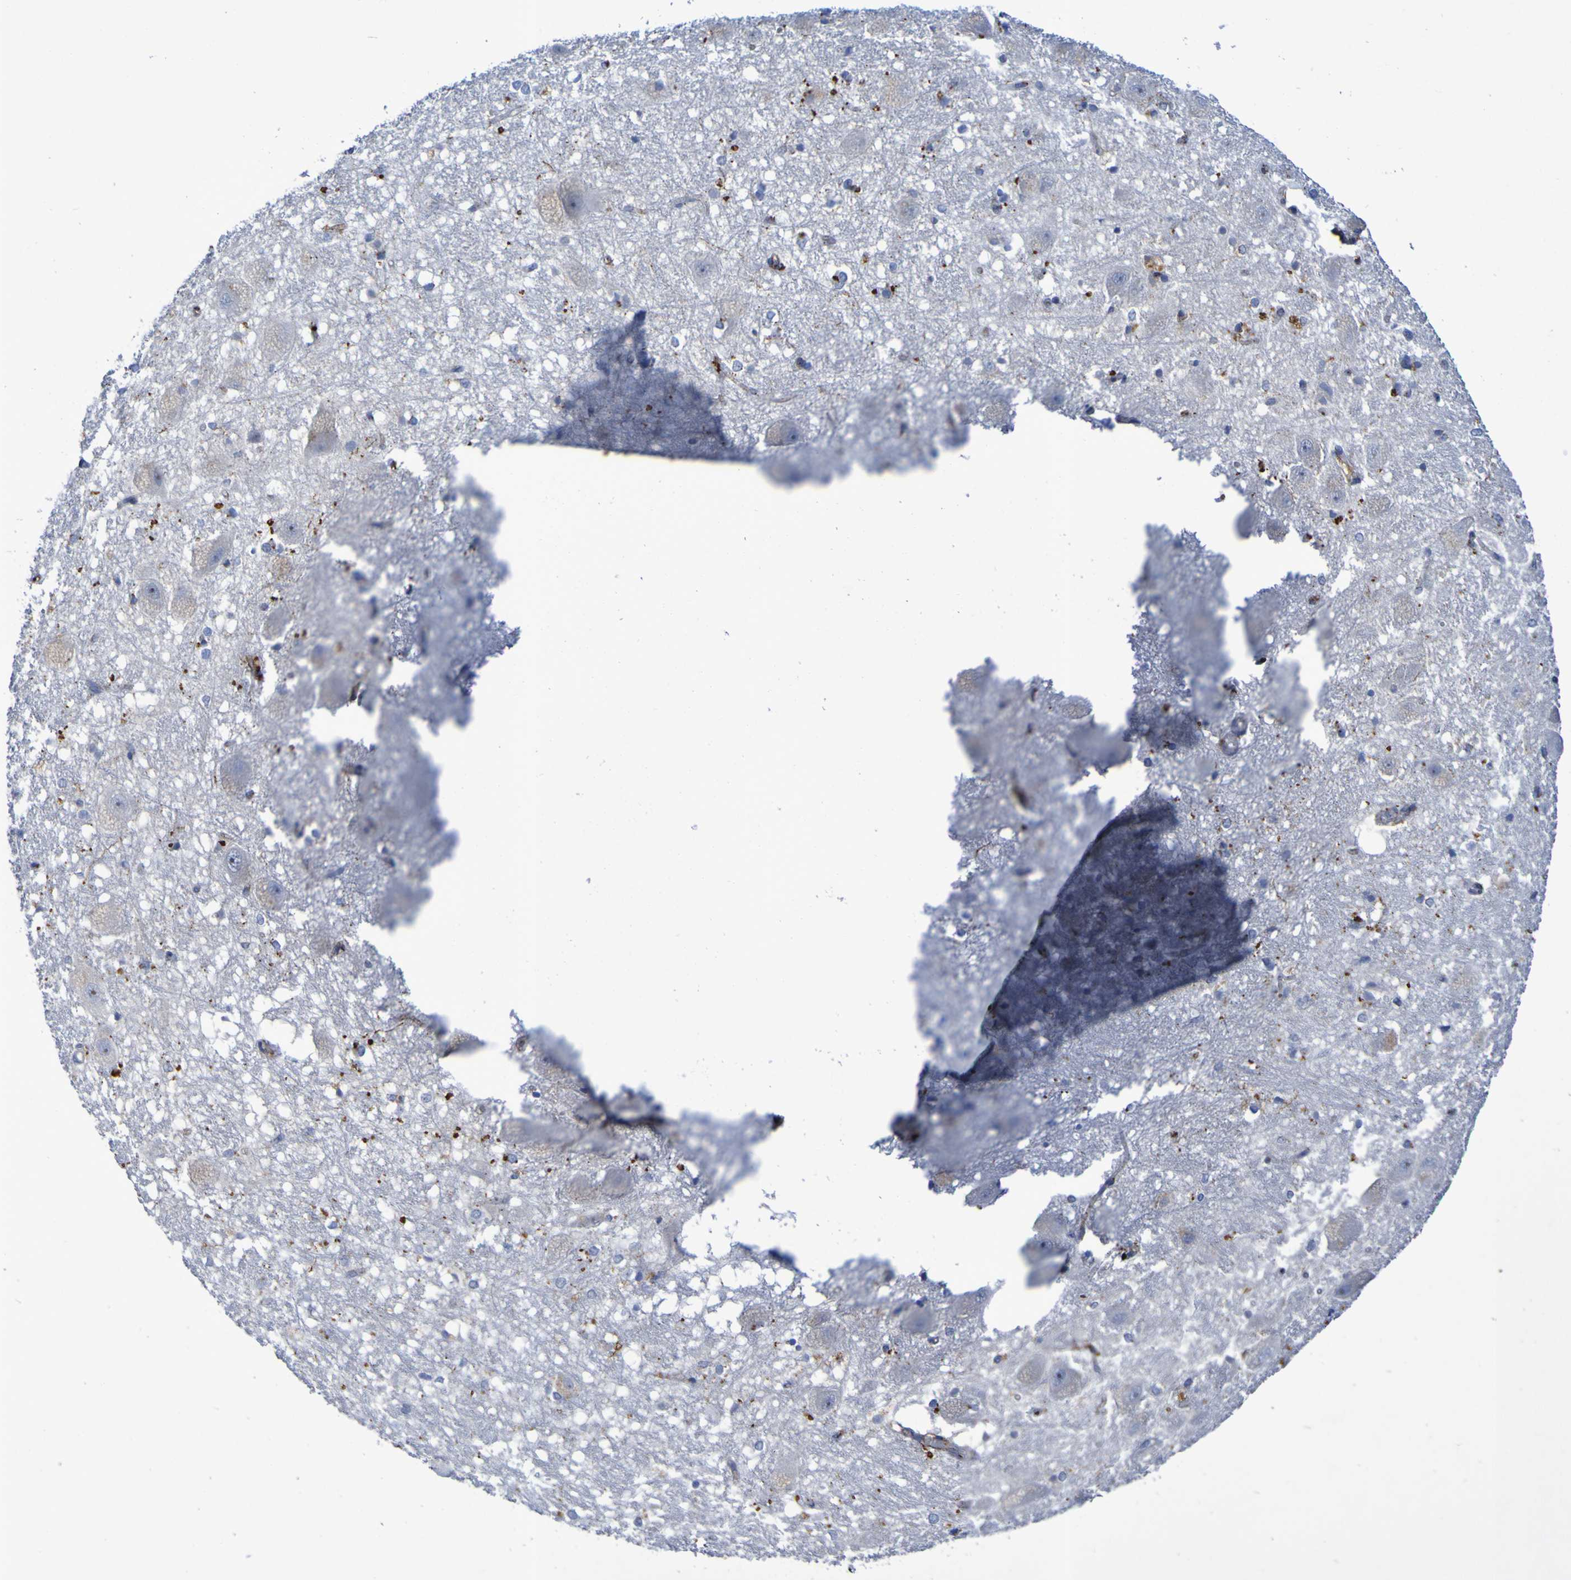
{"staining": {"intensity": "moderate", "quantity": "<25%", "location": "cytoplasmic/membranous"}, "tissue": "hippocampus", "cell_type": "Glial cells", "image_type": "normal", "snomed": [{"axis": "morphology", "description": "Normal tissue, NOS"}, {"axis": "topography", "description": "Hippocampus"}], "caption": "The image demonstrates immunohistochemical staining of unremarkable hippocampus. There is moderate cytoplasmic/membranous positivity is identified in about <25% of glial cells.", "gene": "TPH1", "patient": {"sex": "female", "age": 19}}